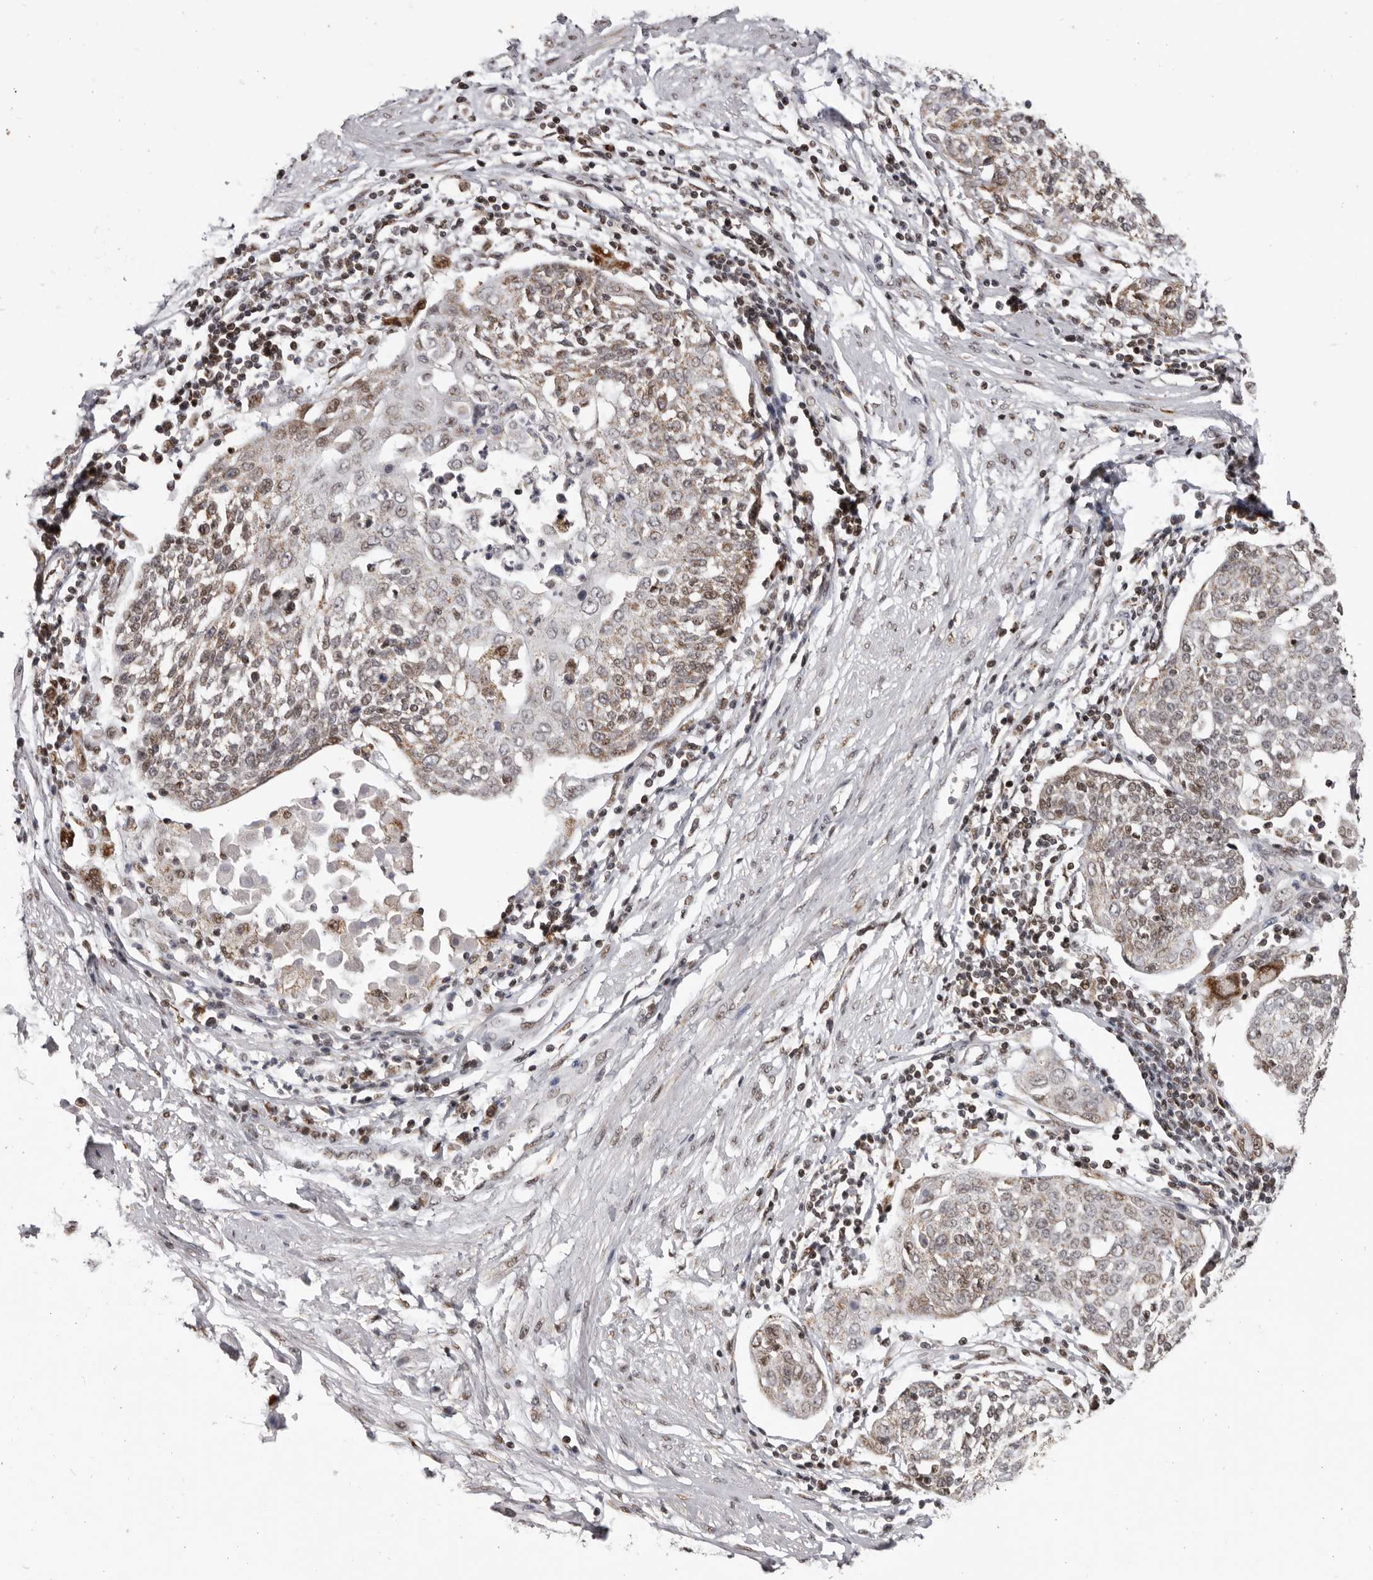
{"staining": {"intensity": "weak", "quantity": "25%-75%", "location": "cytoplasmic/membranous,nuclear"}, "tissue": "cervical cancer", "cell_type": "Tumor cells", "image_type": "cancer", "snomed": [{"axis": "morphology", "description": "Squamous cell carcinoma, NOS"}, {"axis": "topography", "description": "Cervix"}], "caption": "This is an image of IHC staining of cervical squamous cell carcinoma, which shows weak expression in the cytoplasmic/membranous and nuclear of tumor cells.", "gene": "C17orf99", "patient": {"sex": "female", "age": 34}}